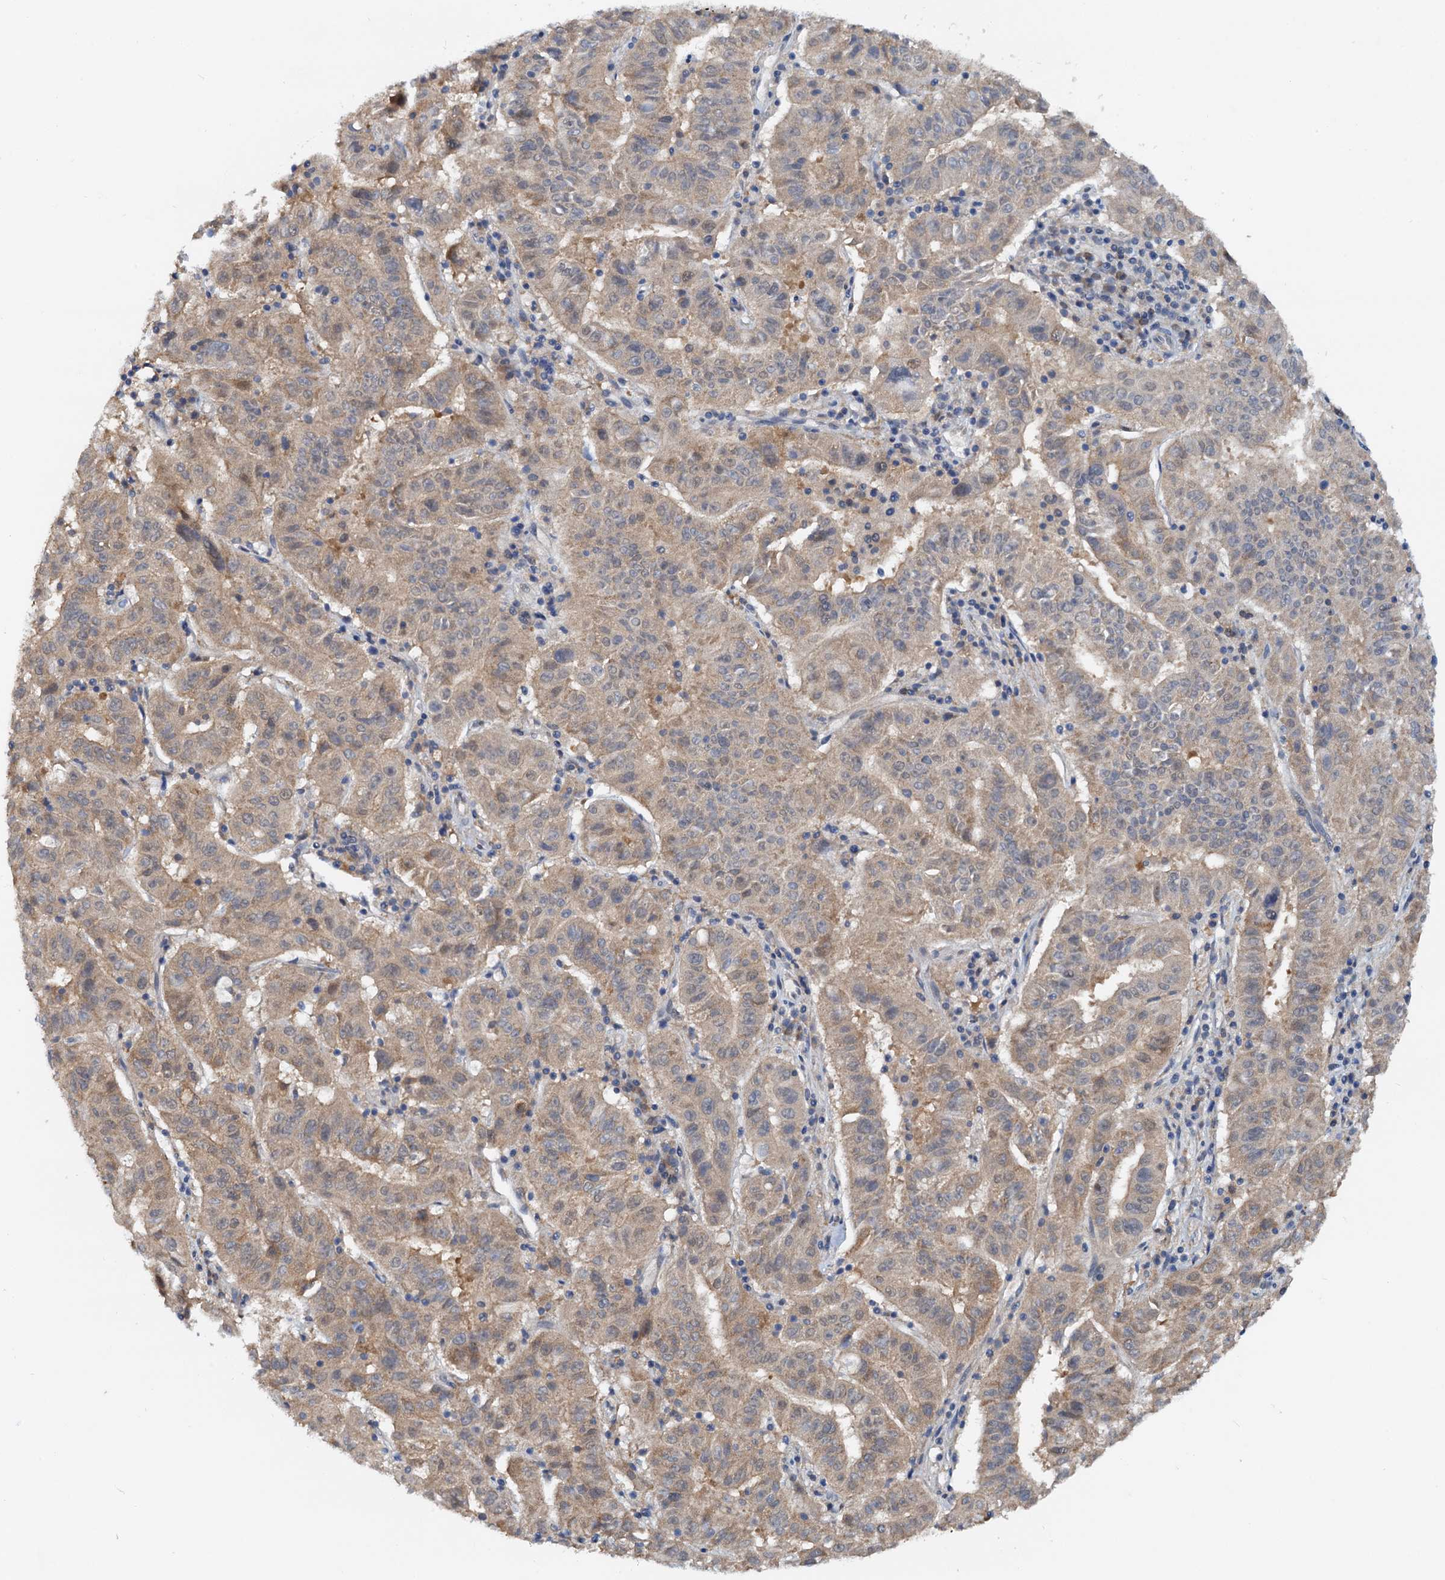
{"staining": {"intensity": "weak", "quantity": "25%-75%", "location": "cytoplasmic/membranous"}, "tissue": "pancreatic cancer", "cell_type": "Tumor cells", "image_type": "cancer", "snomed": [{"axis": "morphology", "description": "Adenocarcinoma, NOS"}, {"axis": "topography", "description": "Pancreas"}], "caption": "This is an image of immunohistochemistry staining of pancreatic cancer, which shows weak staining in the cytoplasmic/membranous of tumor cells.", "gene": "PTGES3", "patient": {"sex": "male", "age": 63}}